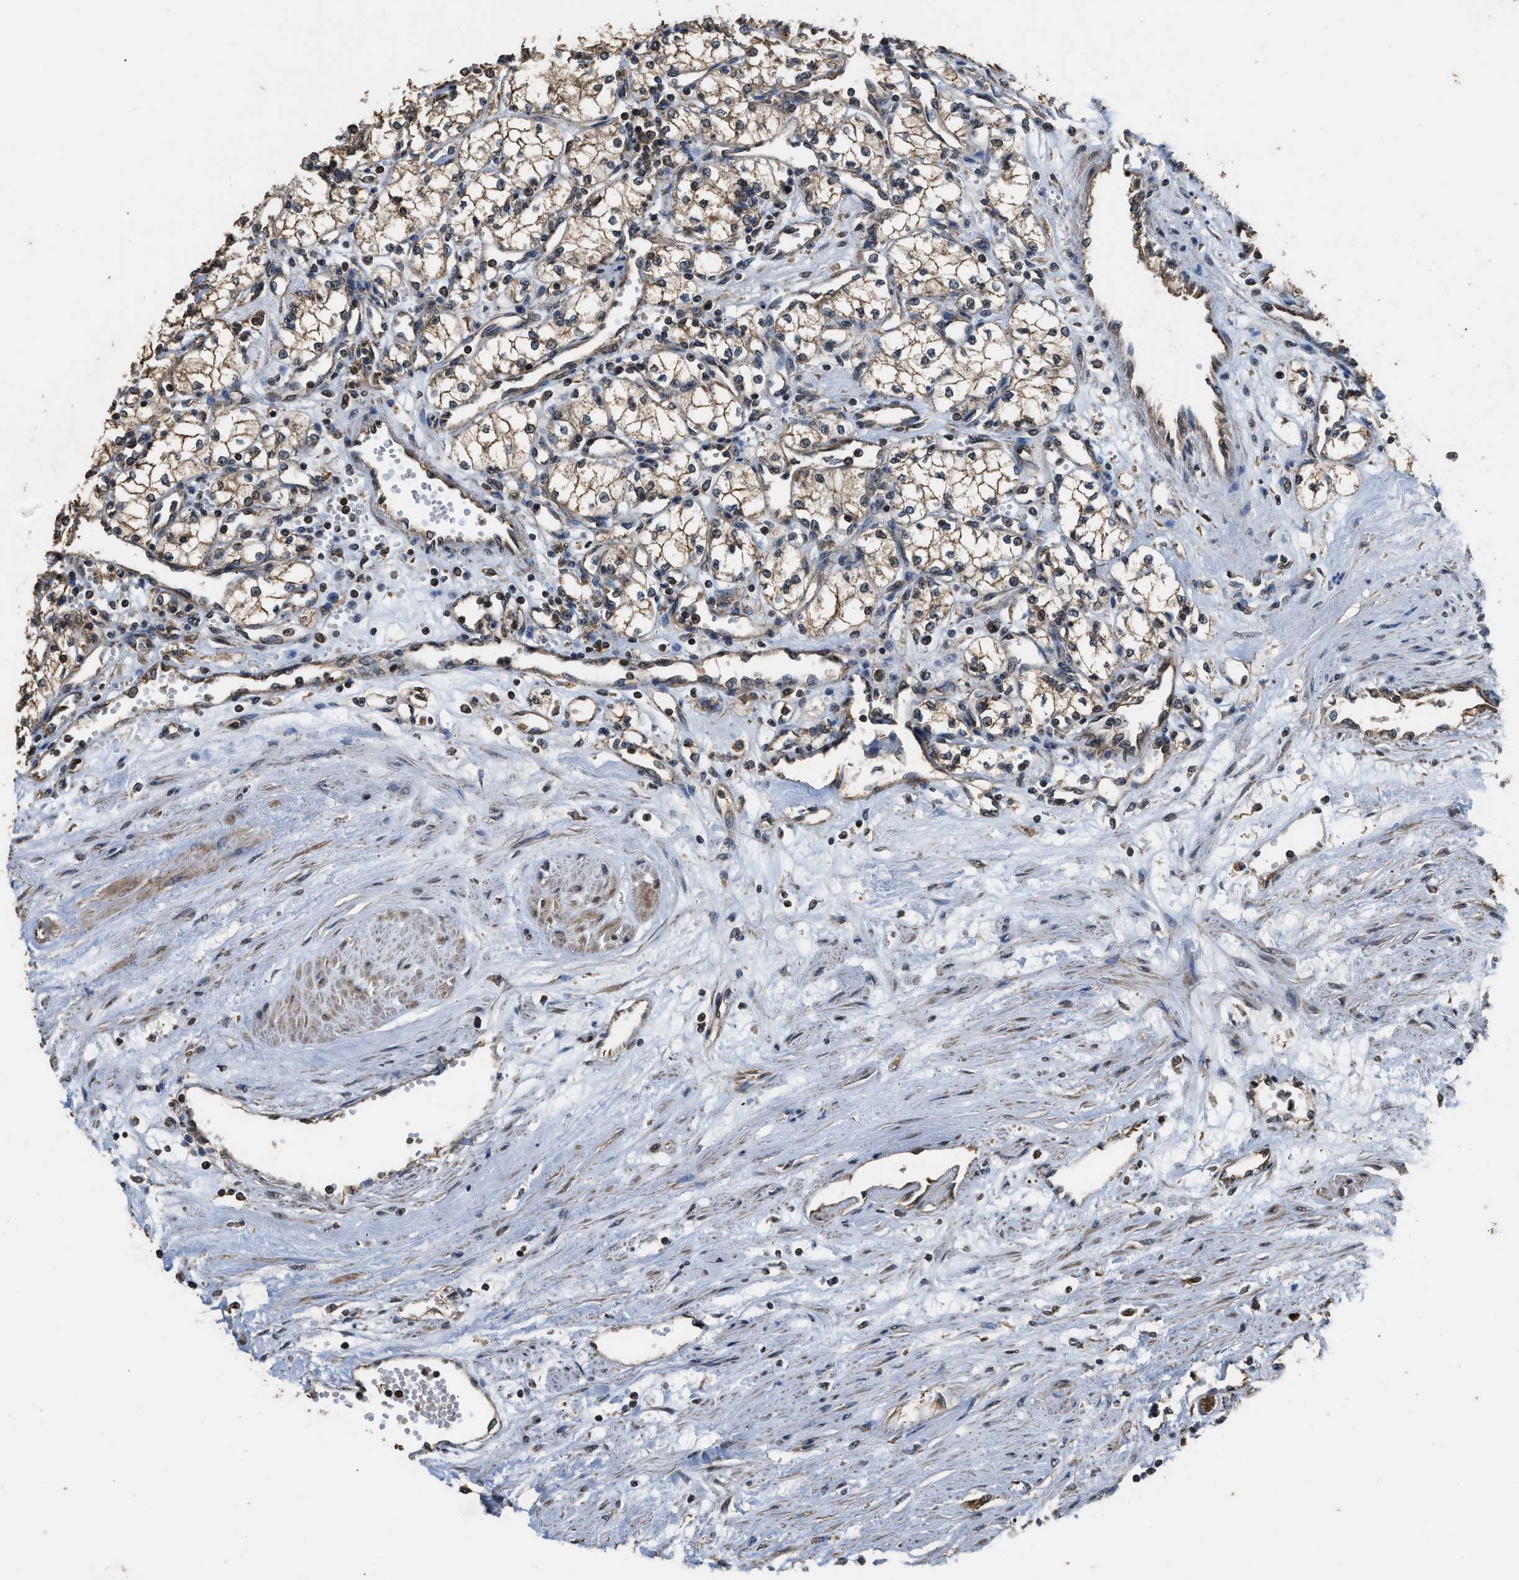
{"staining": {"intensity": "weak", "quantity": ">75%", "location": "cytoplasmic/membranous"}, "tissue": "renal cancer", "cell_type": "Tumor cells", "image_type": "cancer", "snomed": [{"axis": "morphology", "description": "Adenocarcinoma, NOS"}, {"axis": "topography", "description": "Kidney"}], "caption": "This is a micrograph of immunohistochemistry (IHC) staining of renal cancer (adenocarcinoma), which shows weak staining in the cytoplasmic/membranous of tumor cells.", "gene": "DENND6B", "patient": {"sex": "male", "age": 59}}